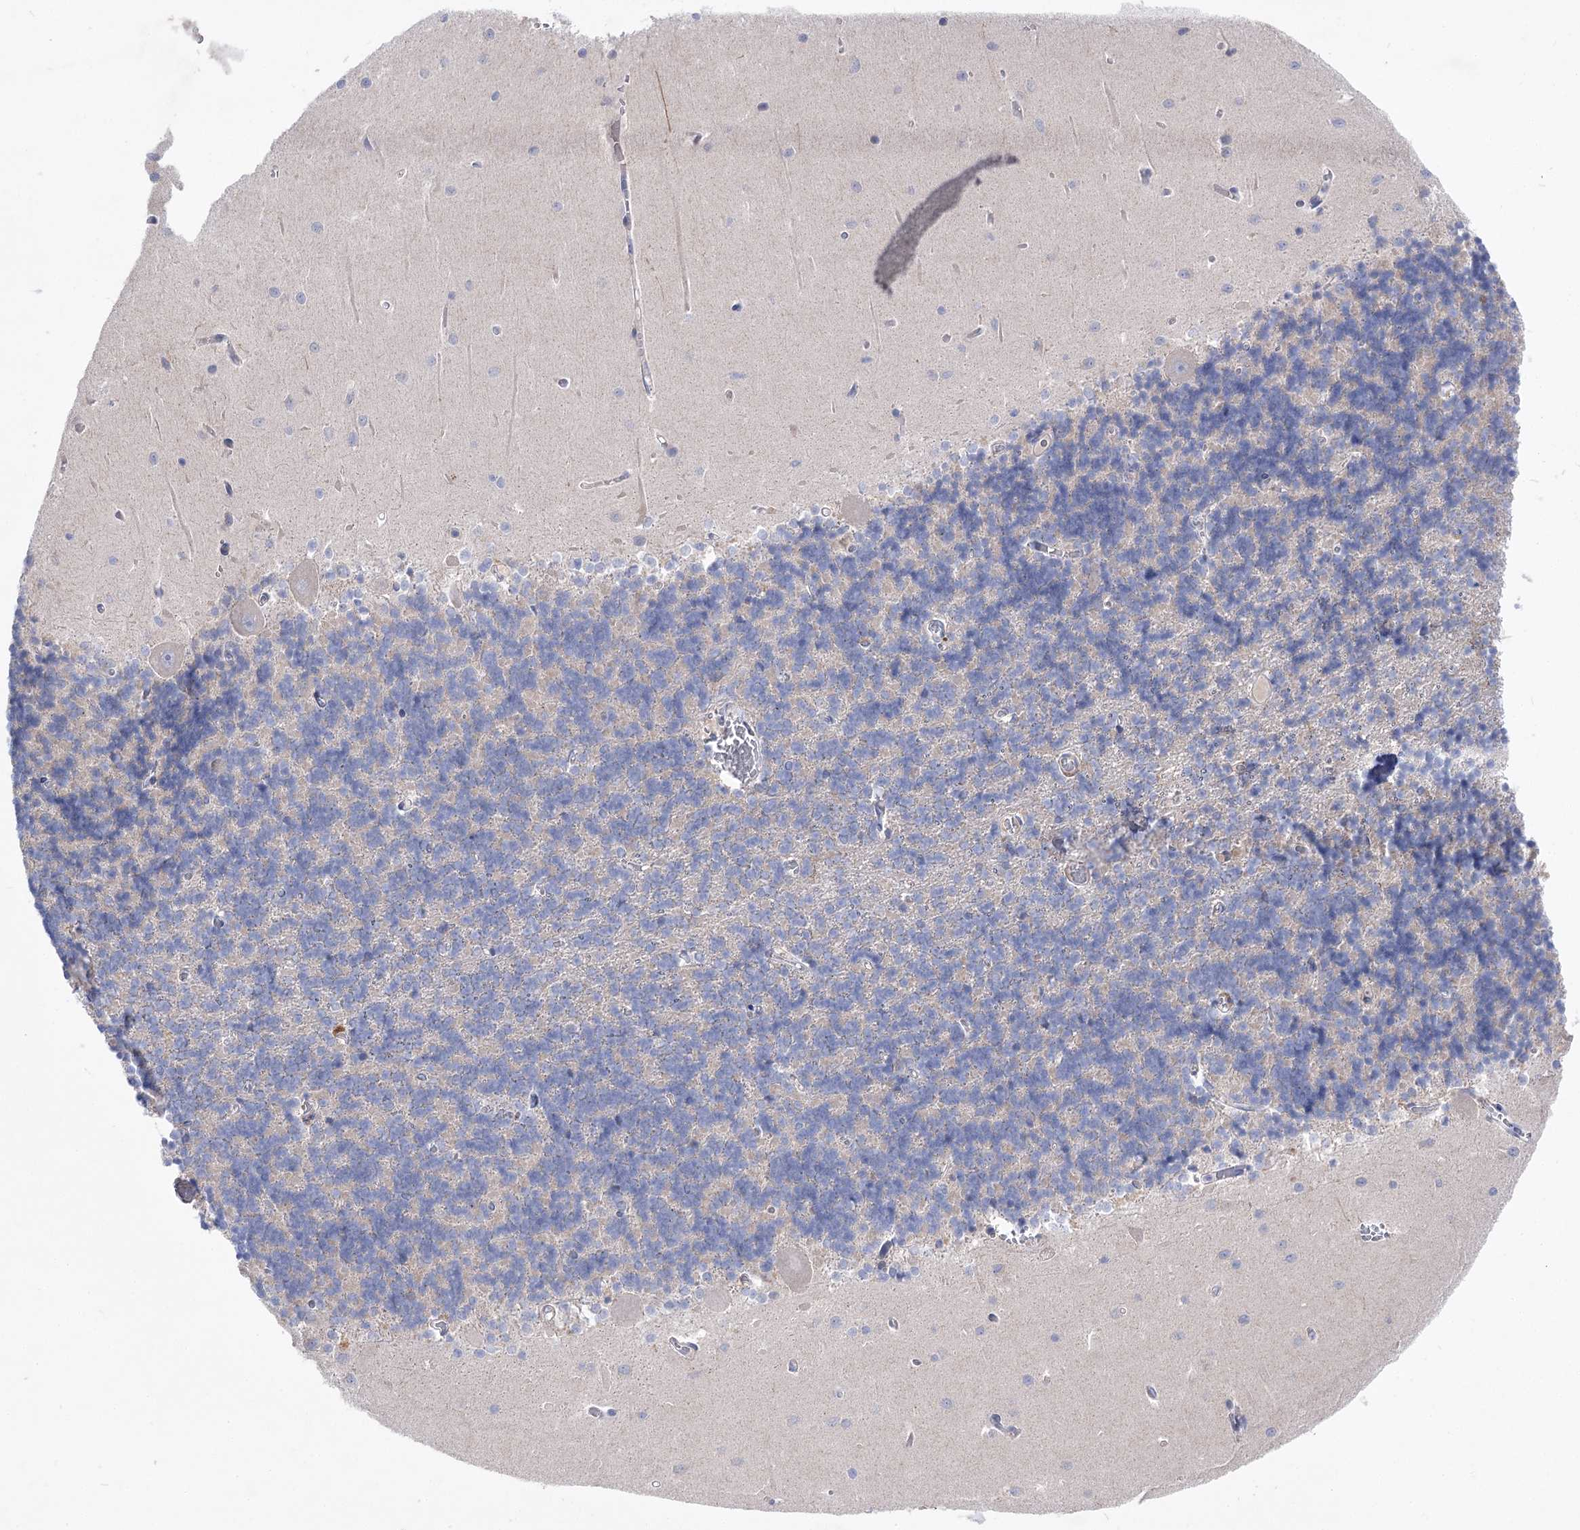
{"staining": {"intensity": "negative", "quantity": "none", "location": "none"}, "tissue": "cerebellum", "cell_type": "Cells in granular layer", "image_type": "normal", "snomed": [{"axis": "morphology", "description": "Normal tissue, NOS"}, {"axis": "topography", "description": "Cerebellum"}], "caption": "Cerebellum was stained to show a protein in brown. There is no significant expression in cells in granular layer. (IHC, brightfield microscopy, high magnification).", "gene": "LRRC14B", "patient": {"sex": "male", "age": 37}}